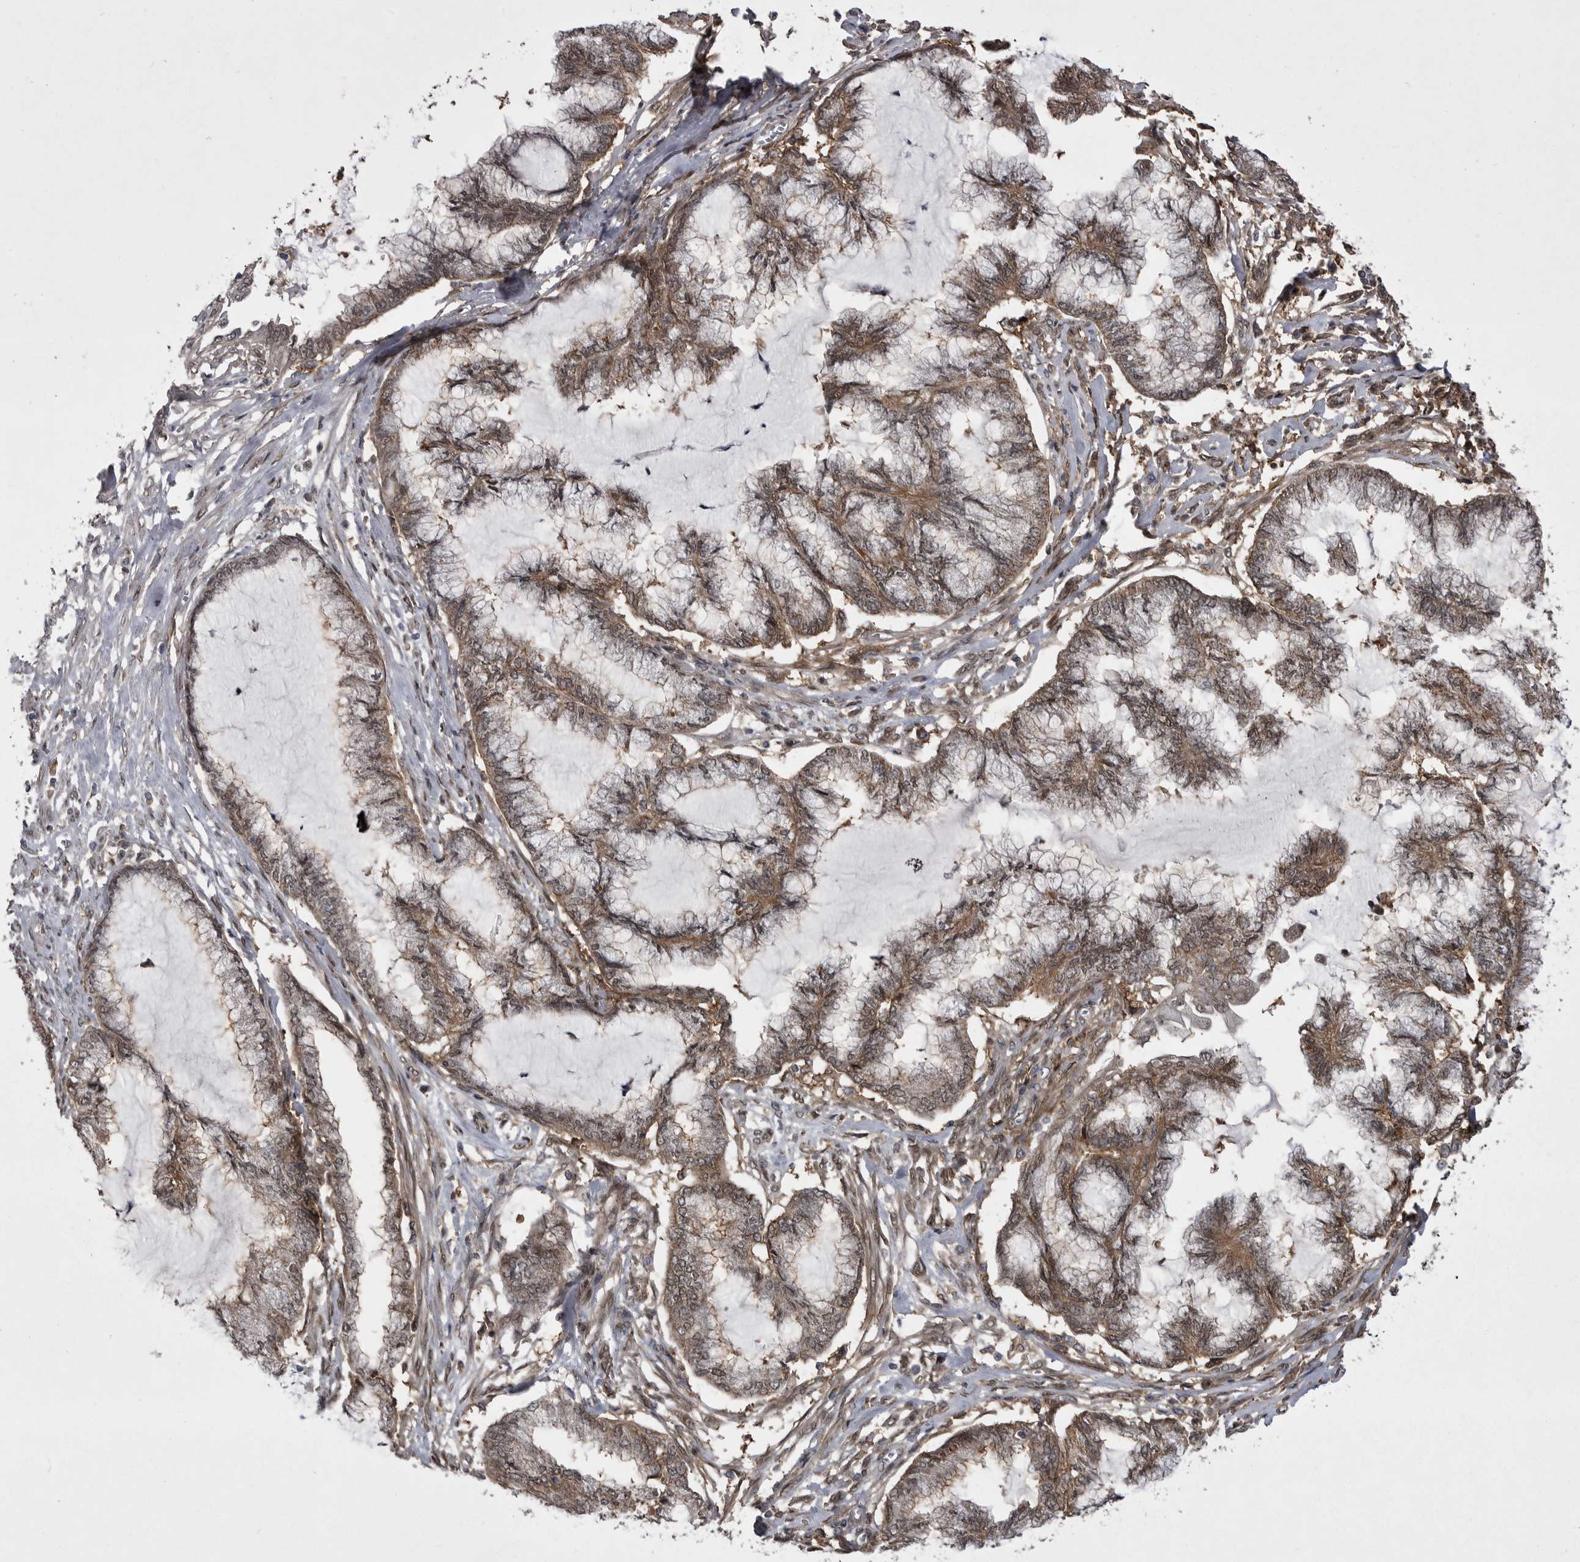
{"staining": {"intensity": "moderate", "quantity": ">75%", "location": "cytoplasmic/membranous"}, "tissue": "endometrial cancer", "cell_type": "Tumor cells", "image_type": "cancer", "snomed": [{"axis": "morphology", "description": "Adenocarcinoma, NOS"}, {"axis": "topography", "description": "Endometrium"}], "caption": "A high-resolution image shows immunohistochemistry staining of endometrial cancer, which reveals moderate cytoplasmic/membranous expression in approximately >75% of tumor cells.", "gene": "ABL1", "patient": {"sex": "female", "age": 86}}